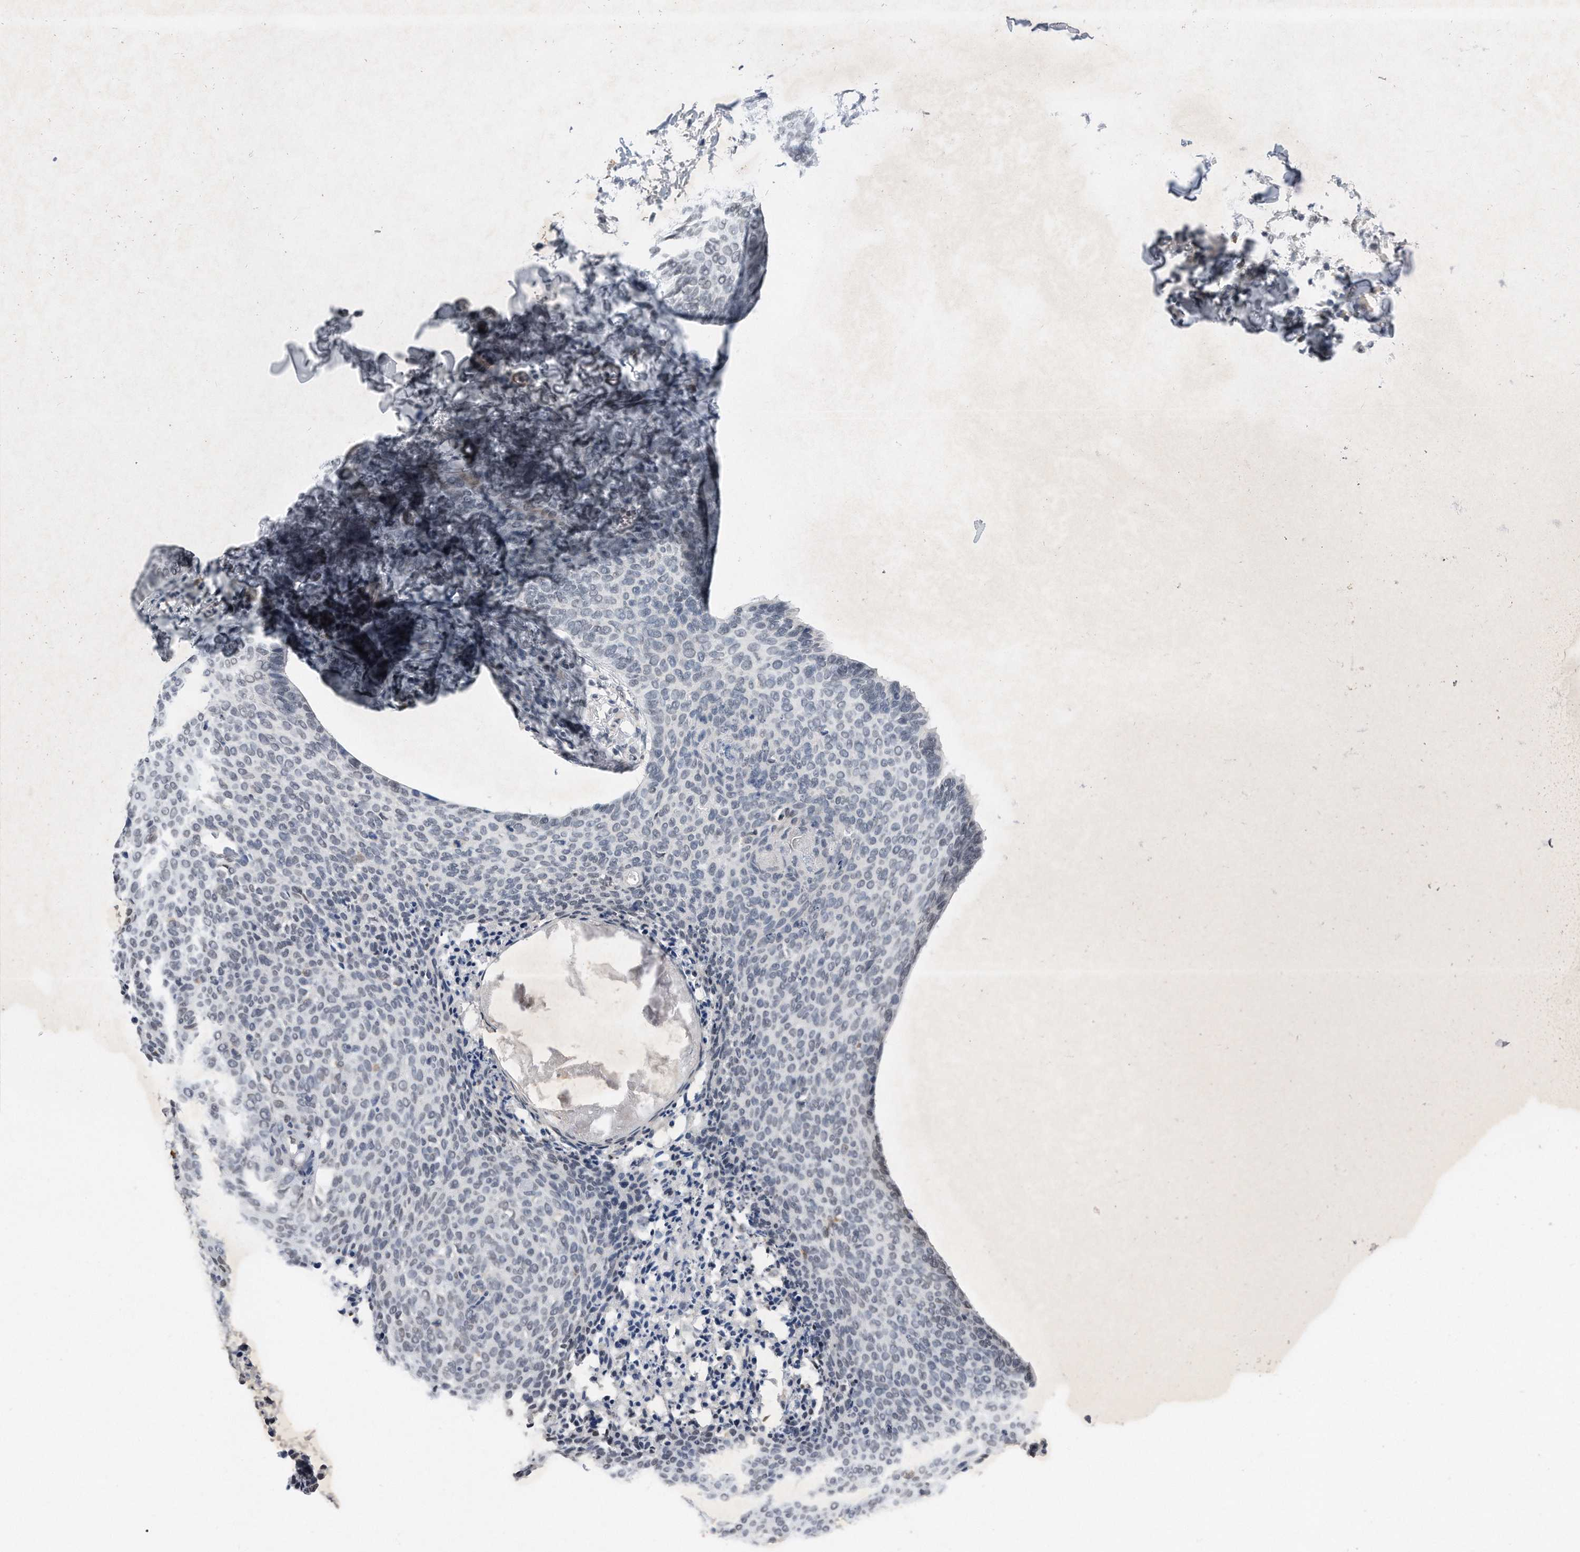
{"staining": {"intensity": "negative", "quantity": "none", "location": "none"}, "tissue": "skin cancer", "cell_type": "Tumor cells", "image_type": "cancer", "snomed": [{"axis": "morphology", "description": "Normal tissue, NOS"}, {"axis": "morphology", "description": "Basal cell carcinoma"}, {"axis": "topography", "description": "Skin"}], "caption": "An immunohistochemistry (IHC) histopathology image of skin basal cell carcinoma is shown. There is no staining in tumor cells of skin basal cell carcinoma.", "gene": "TP53INP1", "patient": {"sex": "male", "age": 50}}